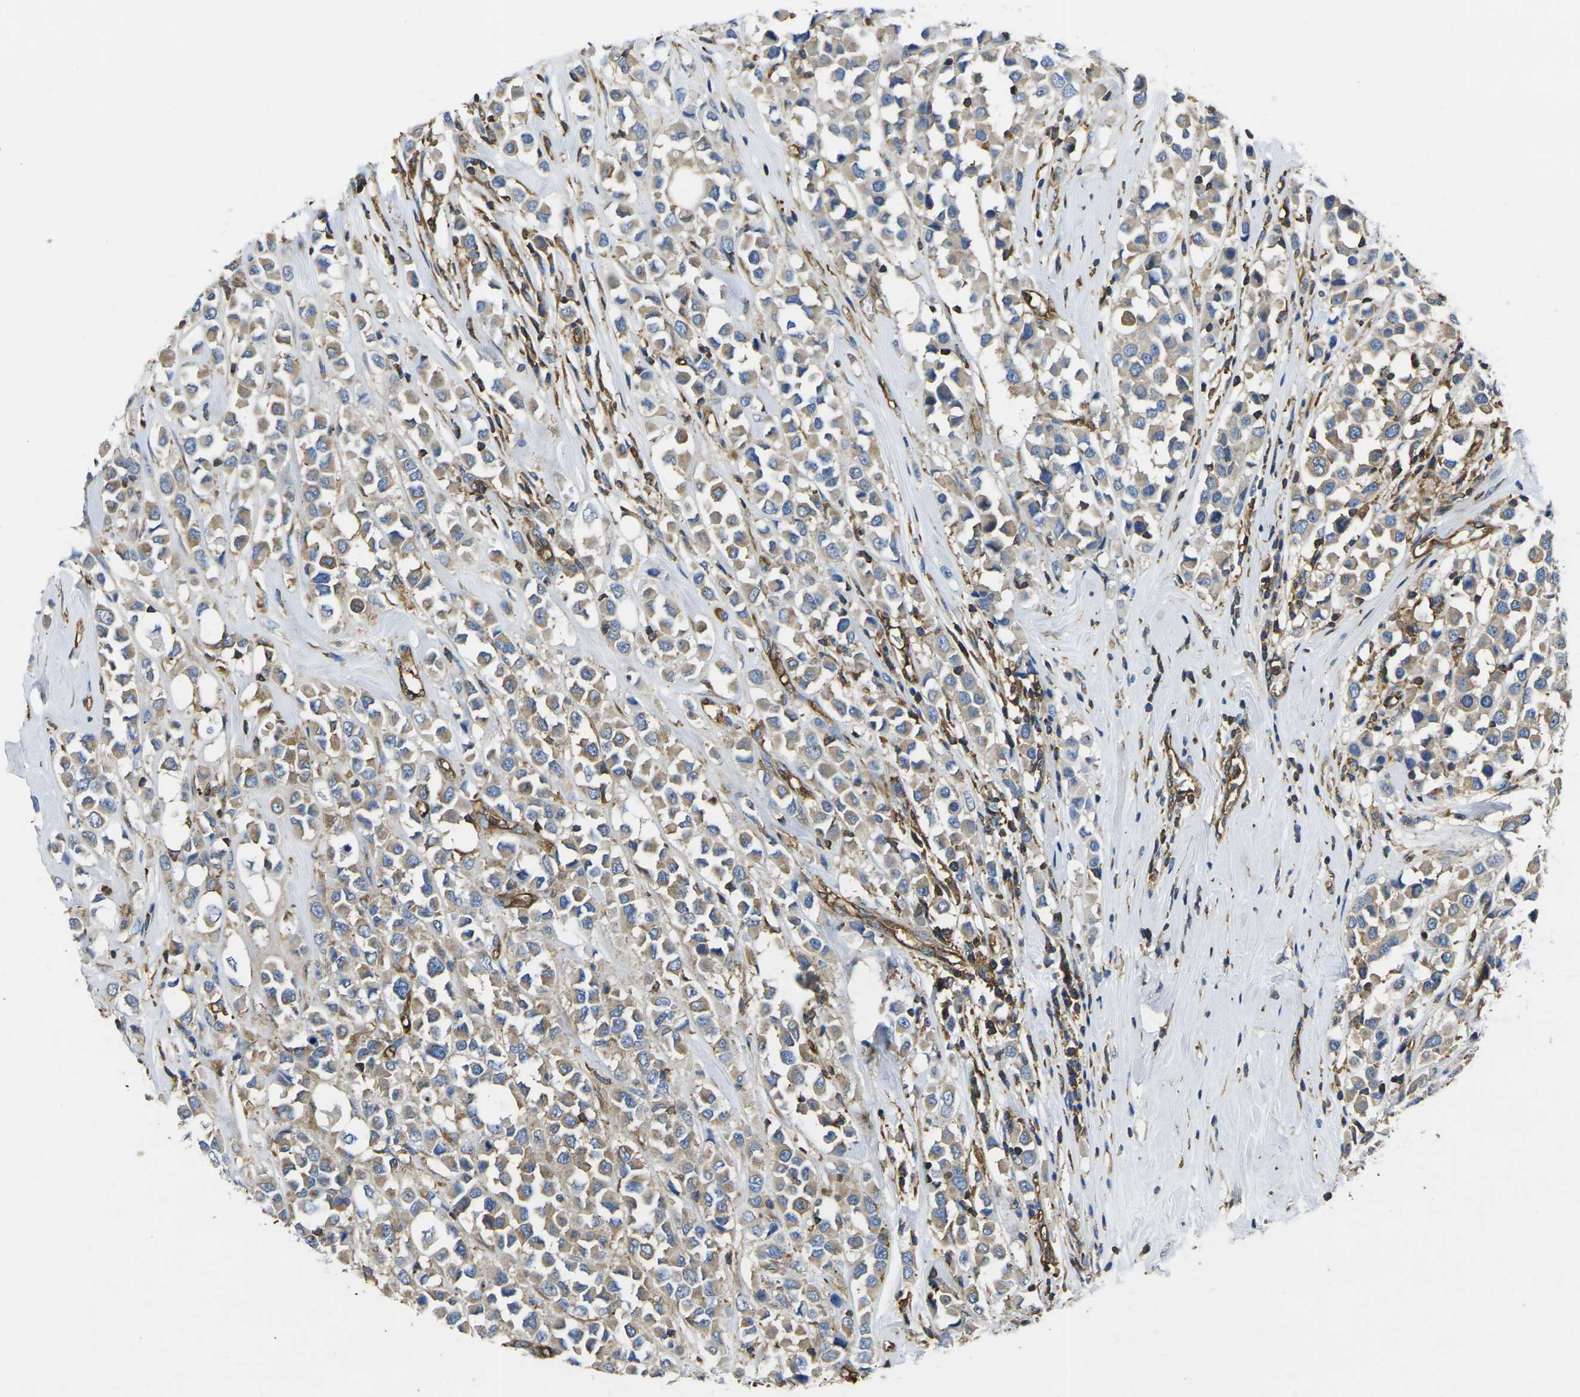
{"staining": {"intensity": "weak", "quantity": ">75%", "location": "cytoplasmic/membranous"}, "tissue": "breast cancer", "cell_type": "Tumor cells", "image_type": "cancer", "snomed": [{"axis": "morphology", "description": "Duct carcinoma"}, {"axis": "topography", "description": "Breast"}], "caption": "This is an image of immunohistochemistry staining of breast cancer (intraductal carcinoma), which shows weak staining in the cytoplasmic/membranous of tumor cells.", "gene": "FAM110D", "patient": {"sex": "female", "age": 61}}